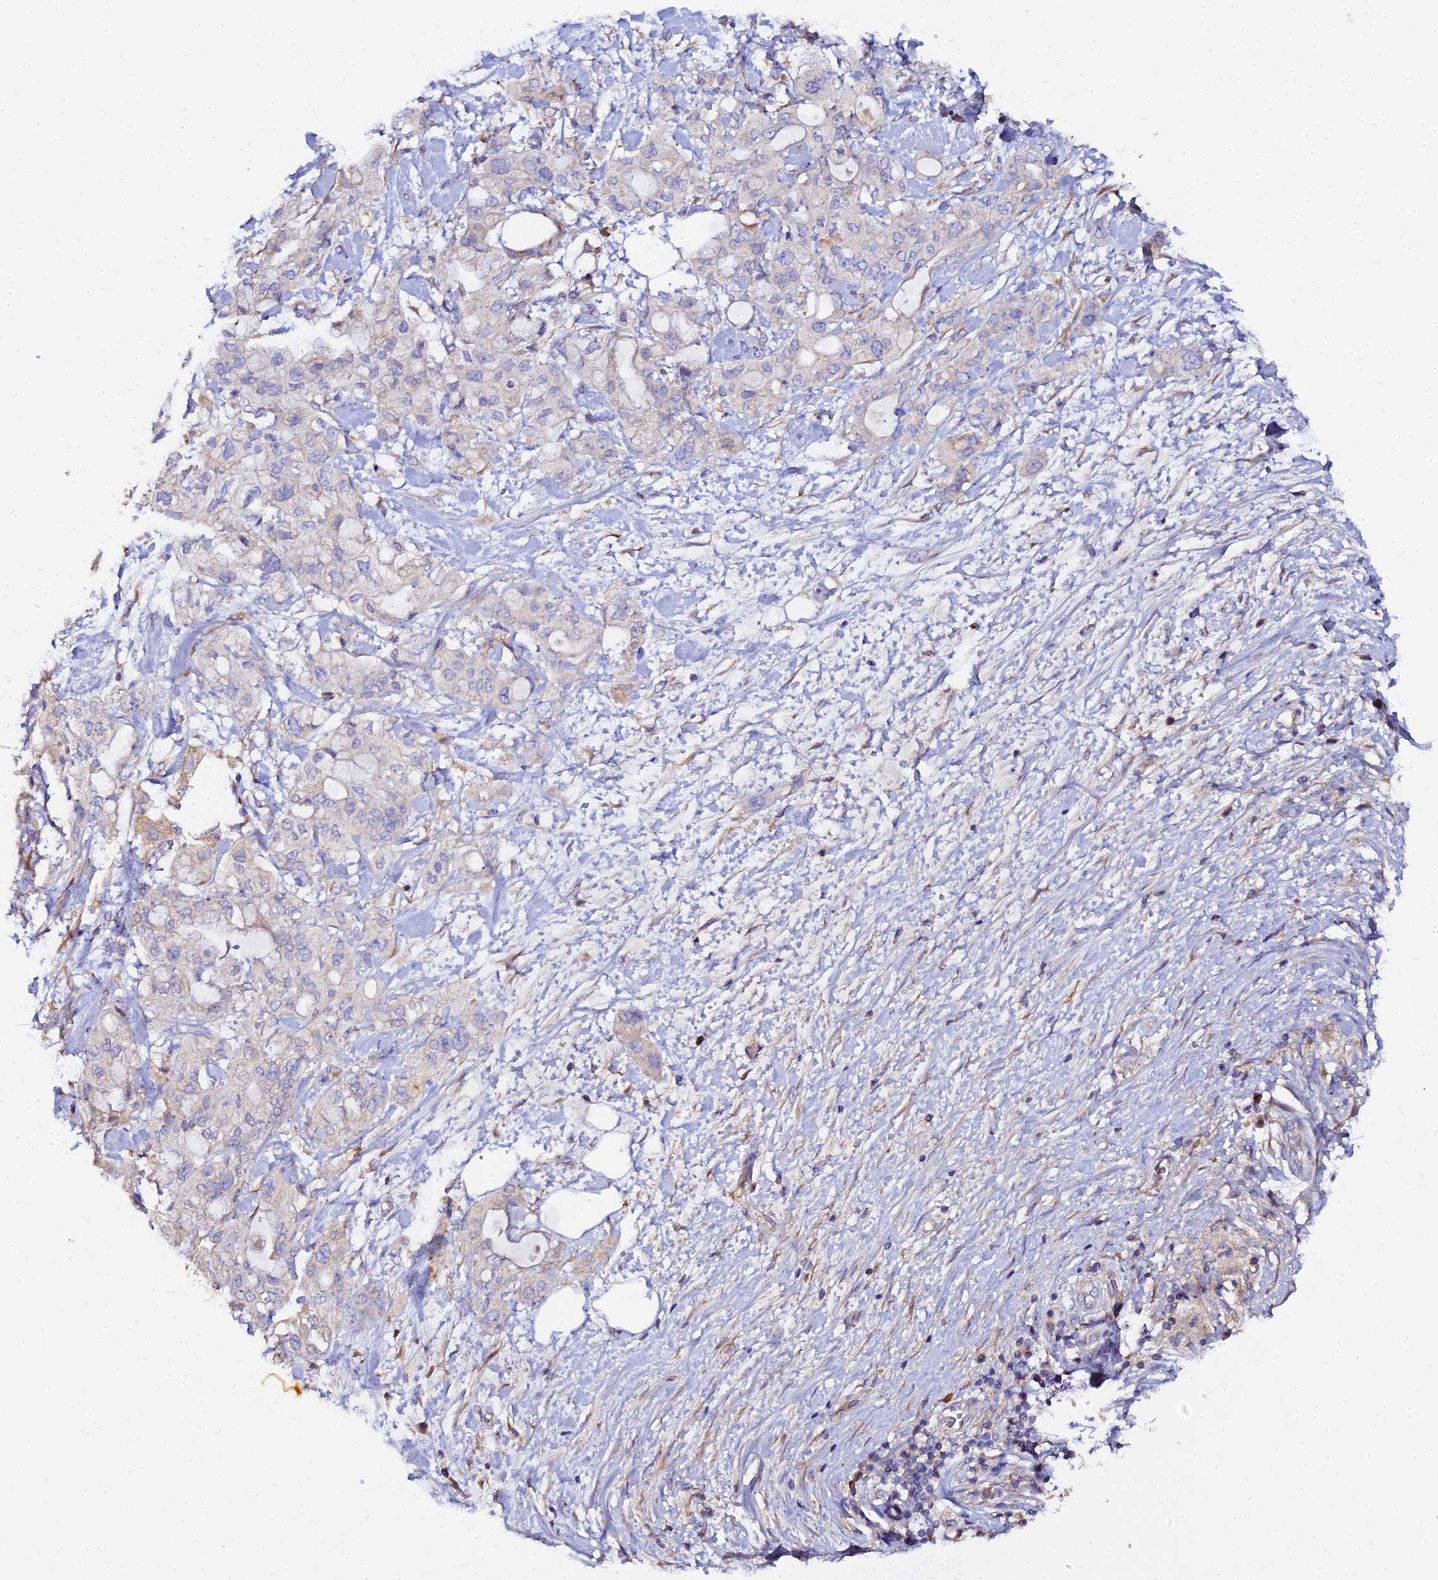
{"staining": {"intensity": "negative", "quantity": "none", "location": "none"}, "tissue": "pancreatic cancer", "cell_type": "Tumor cells", "image_type": "cancer", "snomed": [{"axis": "morphology", "description": "Inflammation, NOS"}, {"axis": "morphology", "description": "Adenocarcinoma, NOS"}, {"axis": "topography", "description": "Pancreas"}], "caption": "An immunohistochemistry (IHC) image of adenocarcinoma (pancreatic) is shown. There is no staining in tumor cells of adenocarcinoma (pancreatic).", "gene": "SCX", "patient": {"sex": "female", "age": 56}}